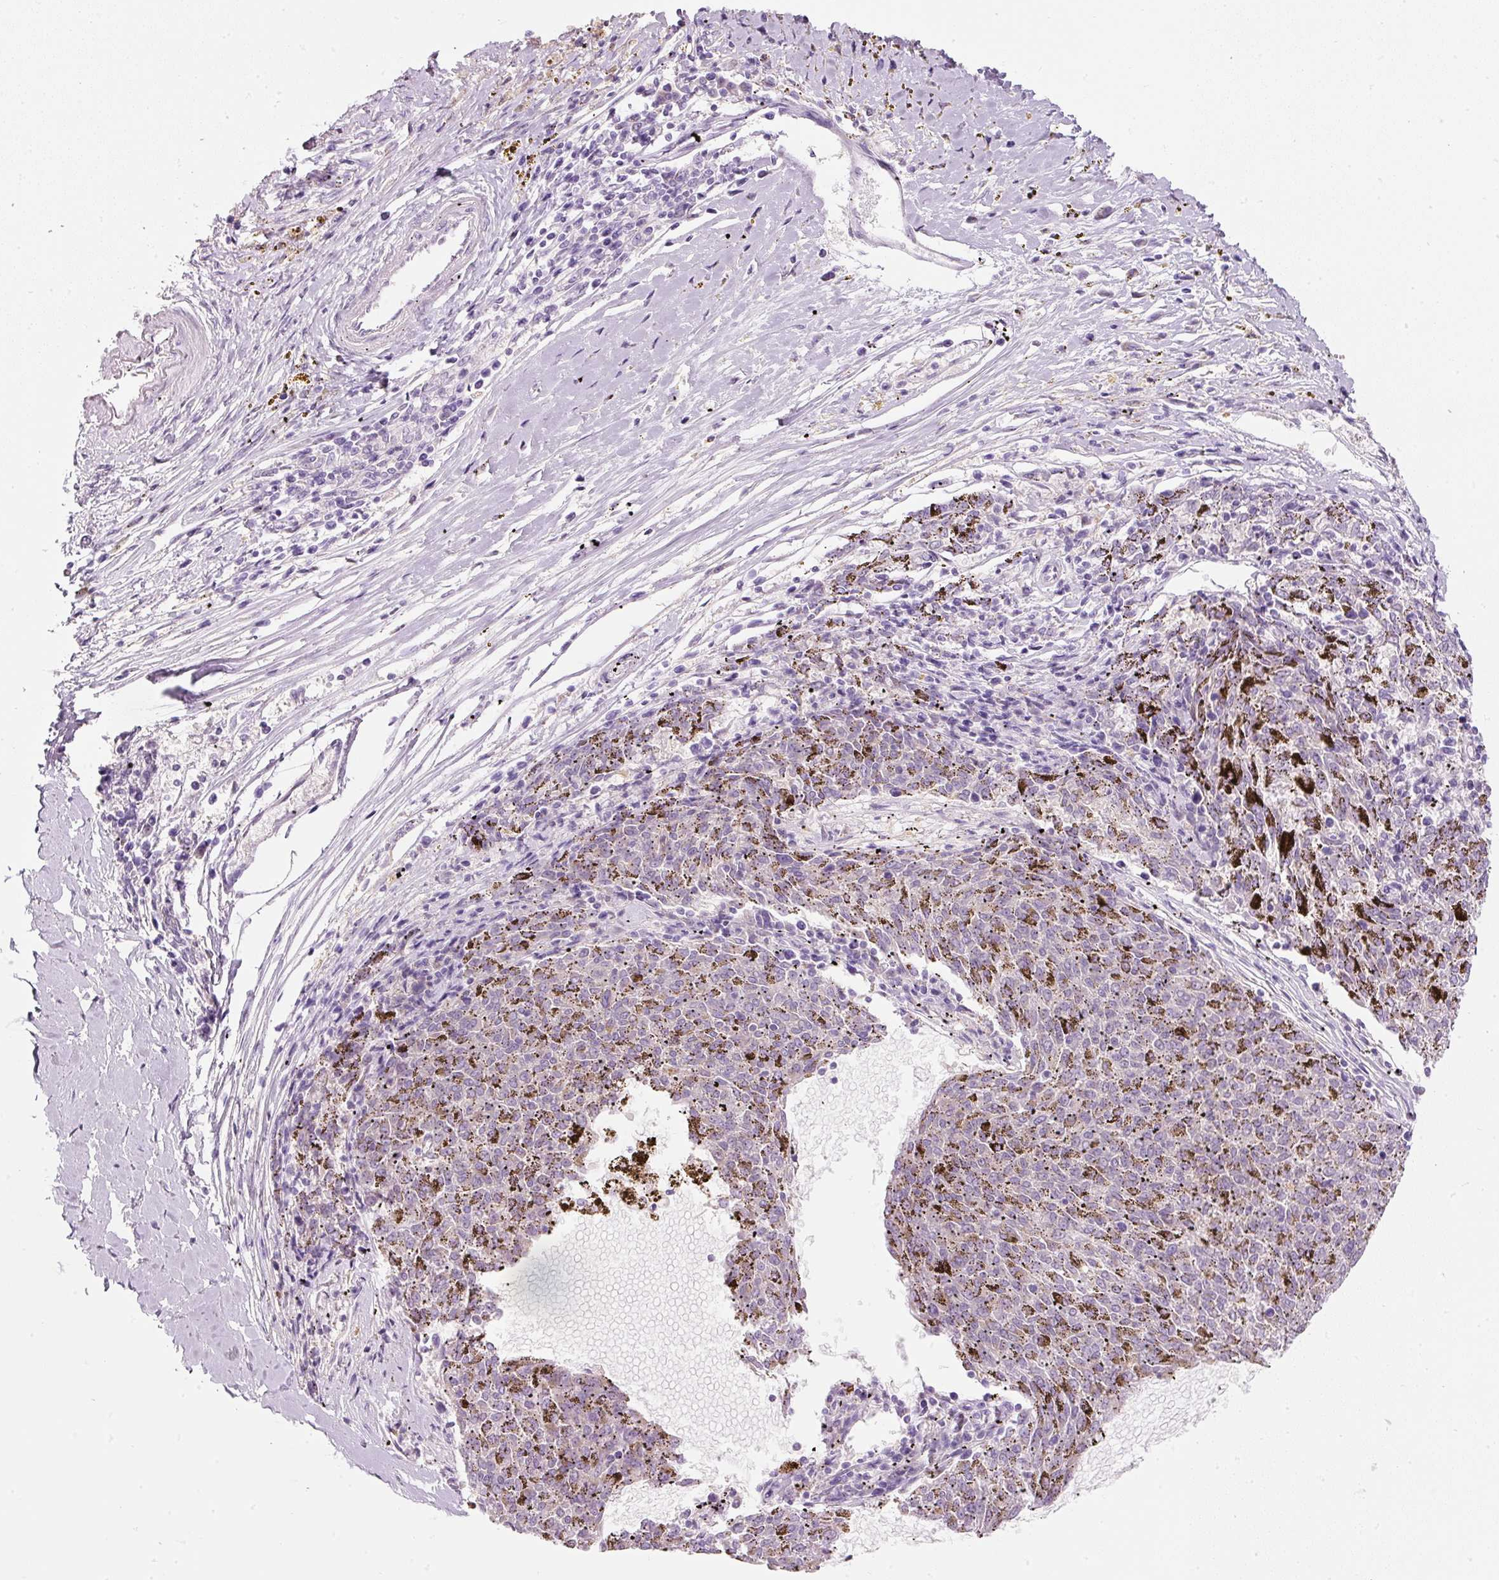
{"staining": {"intensity": "negative", "quantity": "none", "location": "none"}, "tissue": "melanoma", "cell_type": "Tumor cells", "image_type": "cancer", "snomed": [{"axis": "morphology", "description": "Malignant melanoma, NOS"}, {"axis": "topography", "description": "Skin"}], "caption": "This histopathology image is of malignant melanoma stained with immunohistochemistry to label a protein in brown with the nuclei are counter-stained blue. There is no positivity in tumor cells. (Stains: DAB (3,3'-diaminobenzidine) immunohistochemistry (IHC) with hematoxylin counter stain, Microscopy: brightfield microscopy at high magnification).", "gene": "DNM1", "patient": {"sex": "female", "age": 72}}